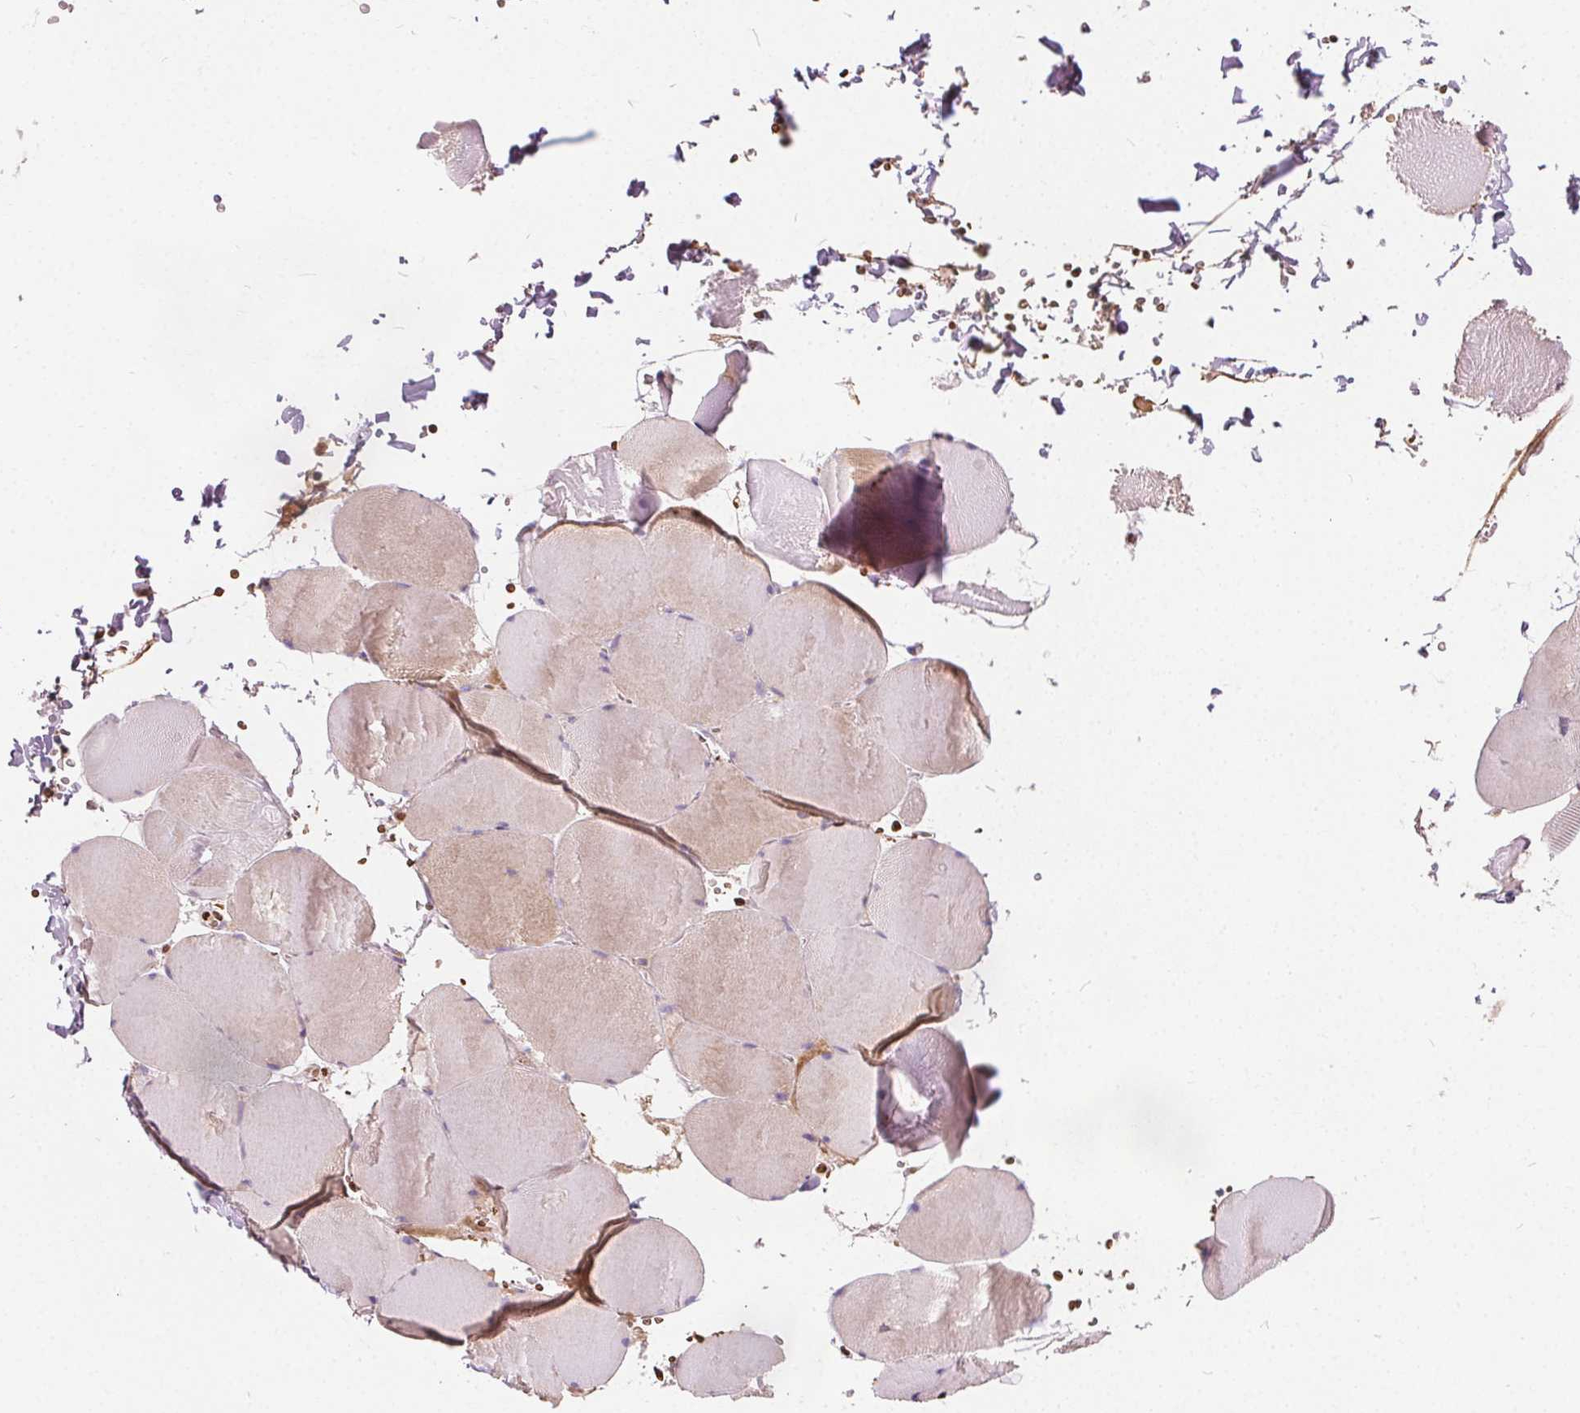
{"staining": {"intensity": "weak", "quantity": "<25%", "location": "cytoplasmic/membranous"}, "tissue": "skeletal muscle", "cell_type": "Myocytes", "image_type": "normal", "snomed": [{"axis": "morphology", "description": "Normal tissue, NOS"}, {"axis": "topography", "description": "Skeletal muscle"}, {"axis": "topography", "description": "Head-Neck"}], "caption": "IHC histopathology image of normal skeletal muscle: human skeletal muscle stained with DAB (3,3'-diaminobenzidine) exhibits no significant protein expression in myocytes. (Stains: DAB (3,3'-diaminobenzidine) IHC with hematoxylin counter stain, Microscopy: brightfield microscopy at high magnification).", "gene": "ISLR2", "patient": {"sex": "male", "age": 66}}